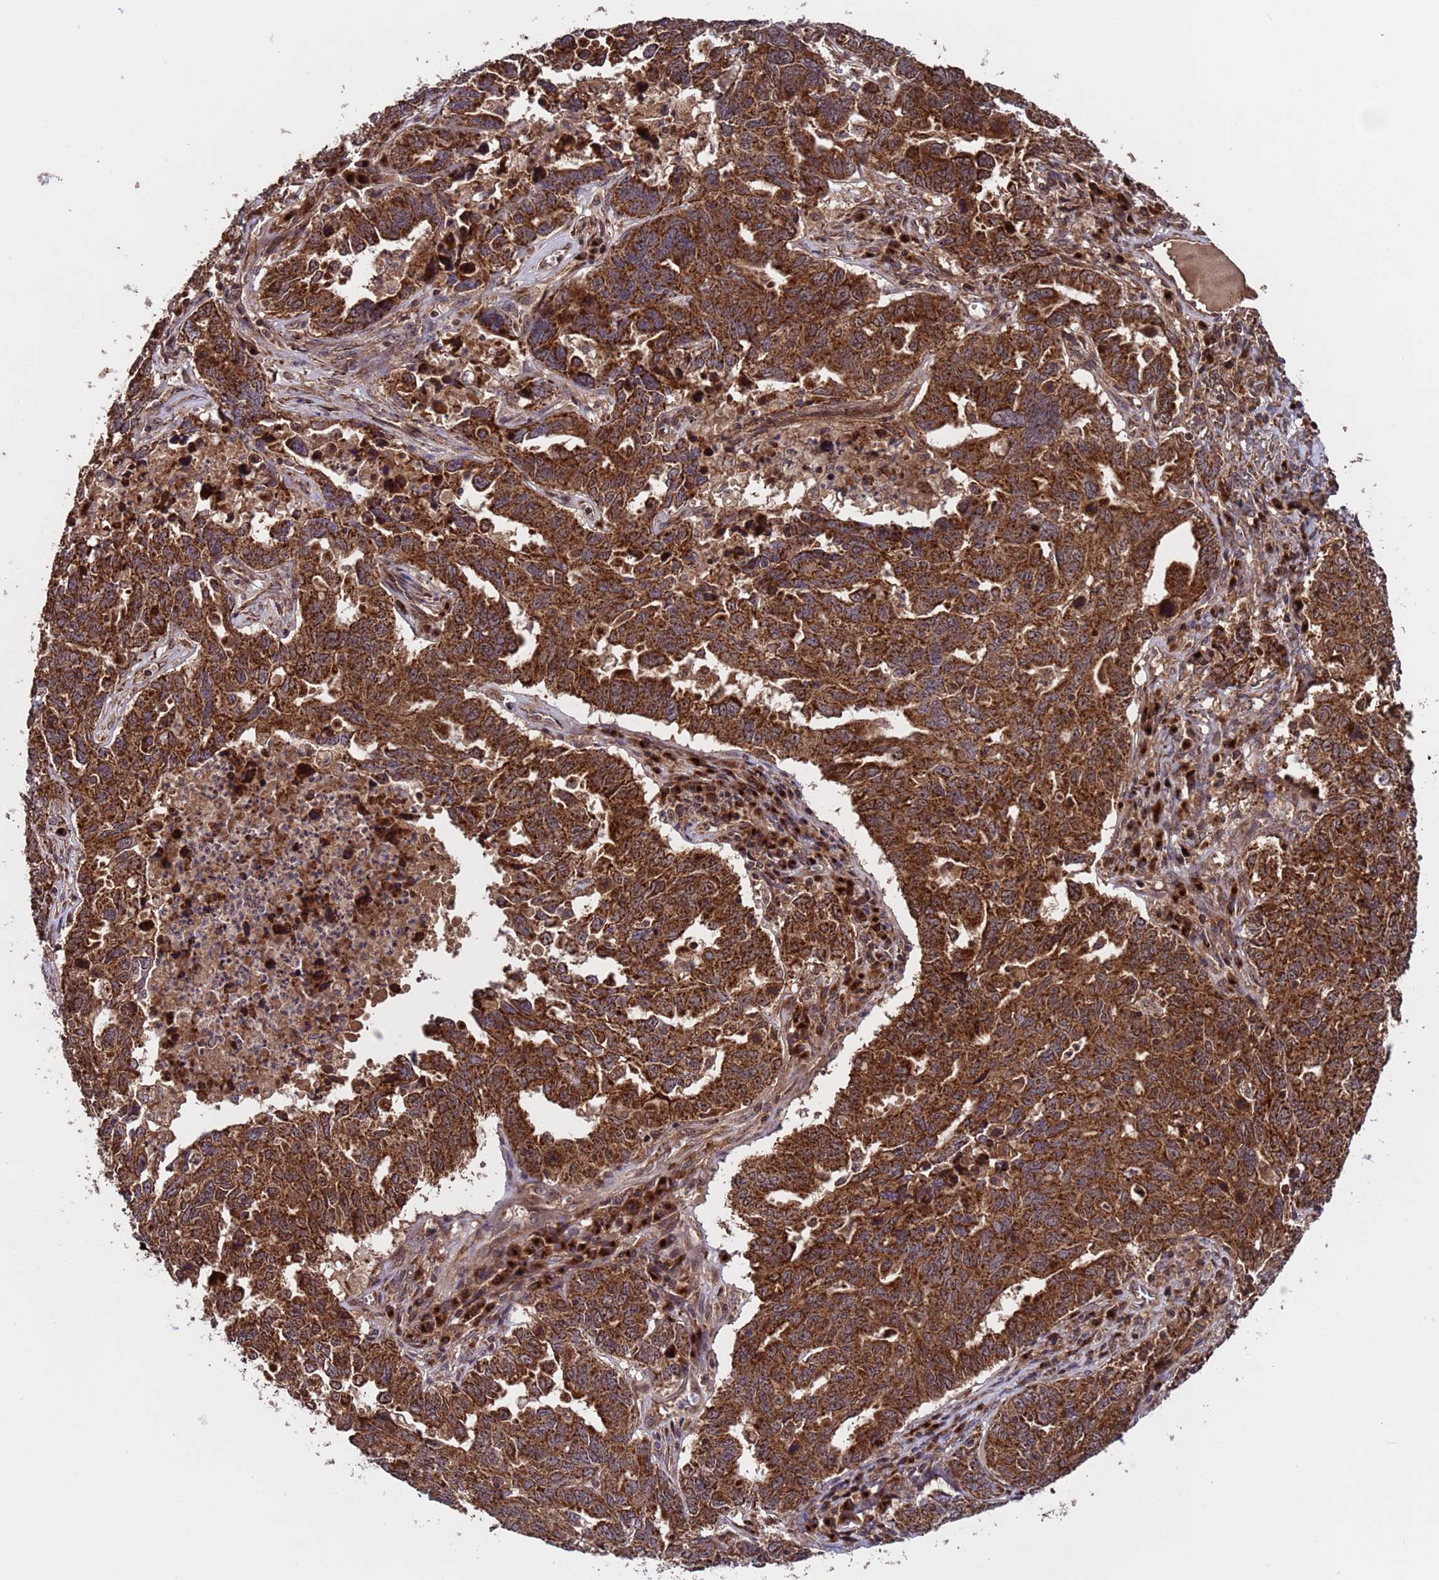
{"staining": {"intensity": "strong", "quantity": ">75%", "location": "cytoplasmic/membranous"}, "tissue": "ovarian cancer", "cell_type": "Tumor cells", "image_type": "cancer", "snomed": [{"axis": "morphology", "description": "Carcinoma, endometroid"}, {"axis": "topography", "description": "Ovary"}], "caption": "A brown stain highlights strong cytoplasmic/membranous expression of a protein in ovarian endometroid carcinoma tumor cells. The staining was performed using DAB (3,3'-diaminobenzidine), with brown indicating positive protein expression. Nuclei are stained blue with hematoxylin.", "gene": "TSR3", "patient": {"sex": "female", "age": 62}}